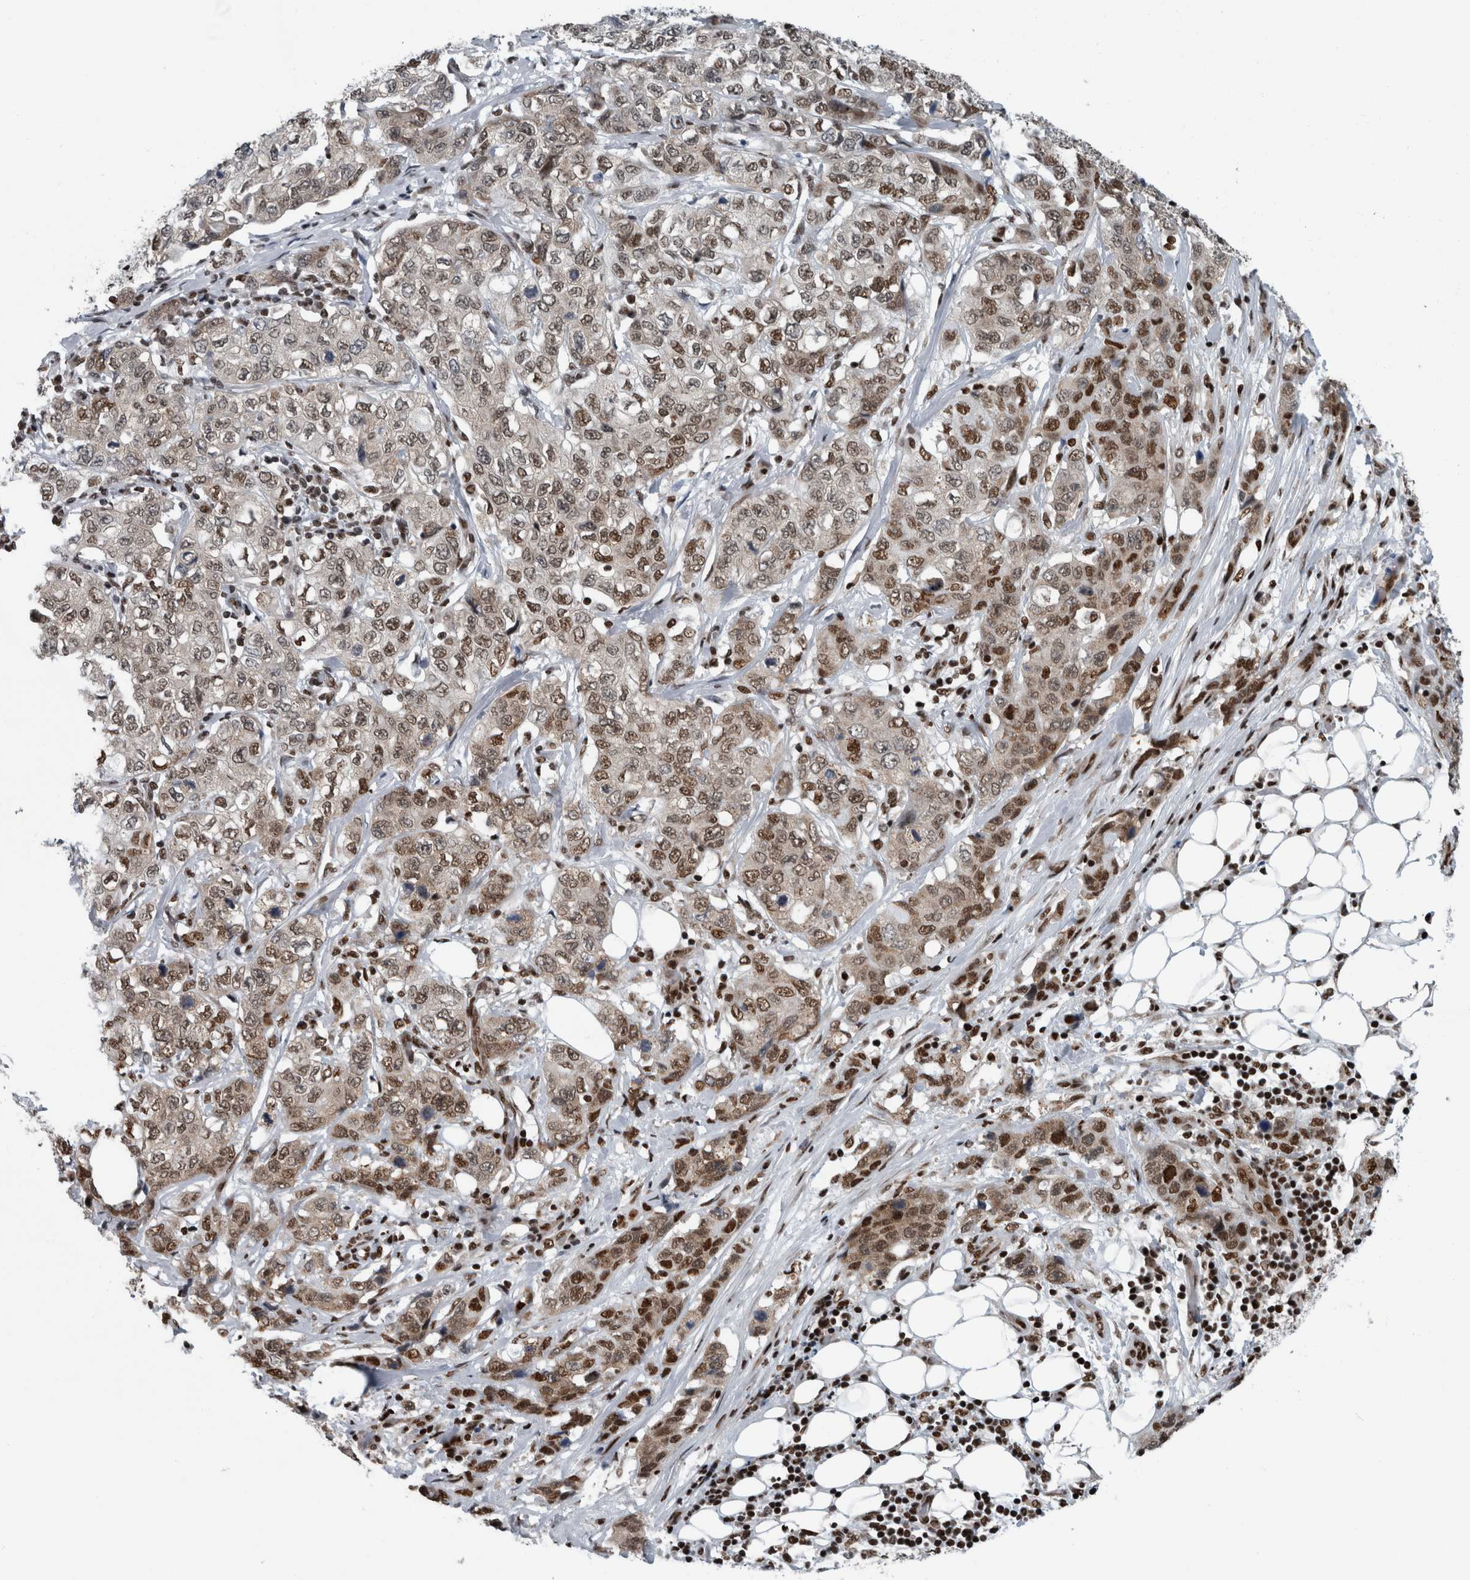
{"staining": {"intensity": "moderate", "quantity": "25%-75%", "location": "cytoplasmic/membranous,nuclear"}, "tissue": "stomach cancer", "cell_type": "Tumor cells", "image_type": "cancer", "snomed": [{"axis": "morphology", "description": "Adenocarcinoma, NOS"}, {"axis": "topography", "description": "Stomach"}], "caption": "Stomach cancer stained with DAB (3,3'-diaminobenzidine) immunohistochemistry reveals medium levels of moderate cytoplasmic/membranous and nuclear staining in approximately 25%-75% of tumor cells.", "gene": "DNMT3A", "patient": {"sex": "male", "age": 48}}